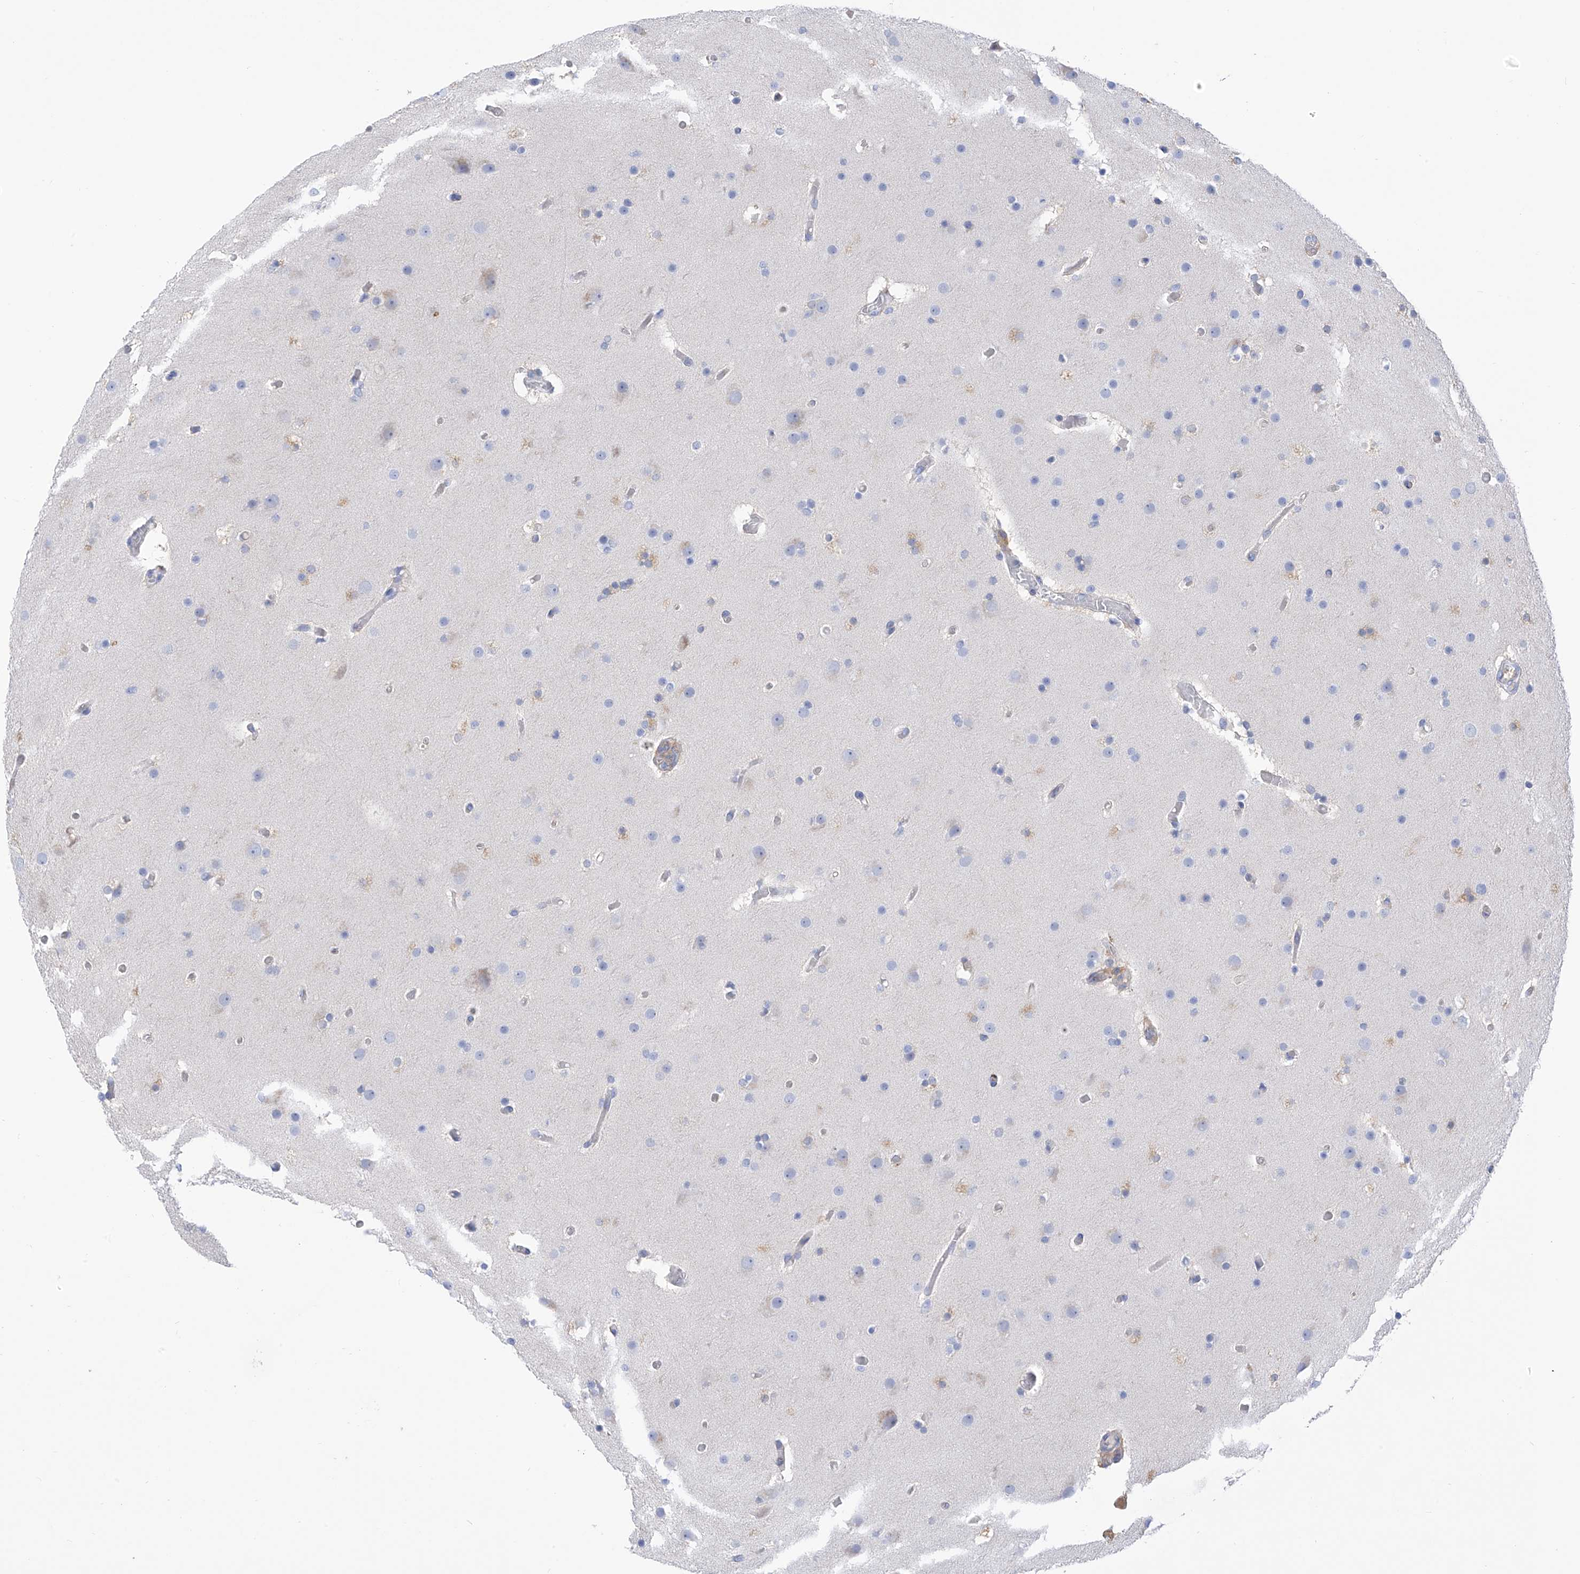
{"staining": {"intensity": "negative", "quantity": "none", "location": "none"}, "tissue": "glioma", "cell_type": "Tumor cells", "image_type": "cancer", "snomed": [{"axis": "morphology", "description": "Glioma, malignant, High grade"}, {"axis": "topography", "description": "Cerebral cortex"}], "caption": "Immunohistochemical staining of human glioma reveals no significant positivity in tumor cells.", "gene": "ITGA9", "patient": {"sex": "female", "age": 36}}